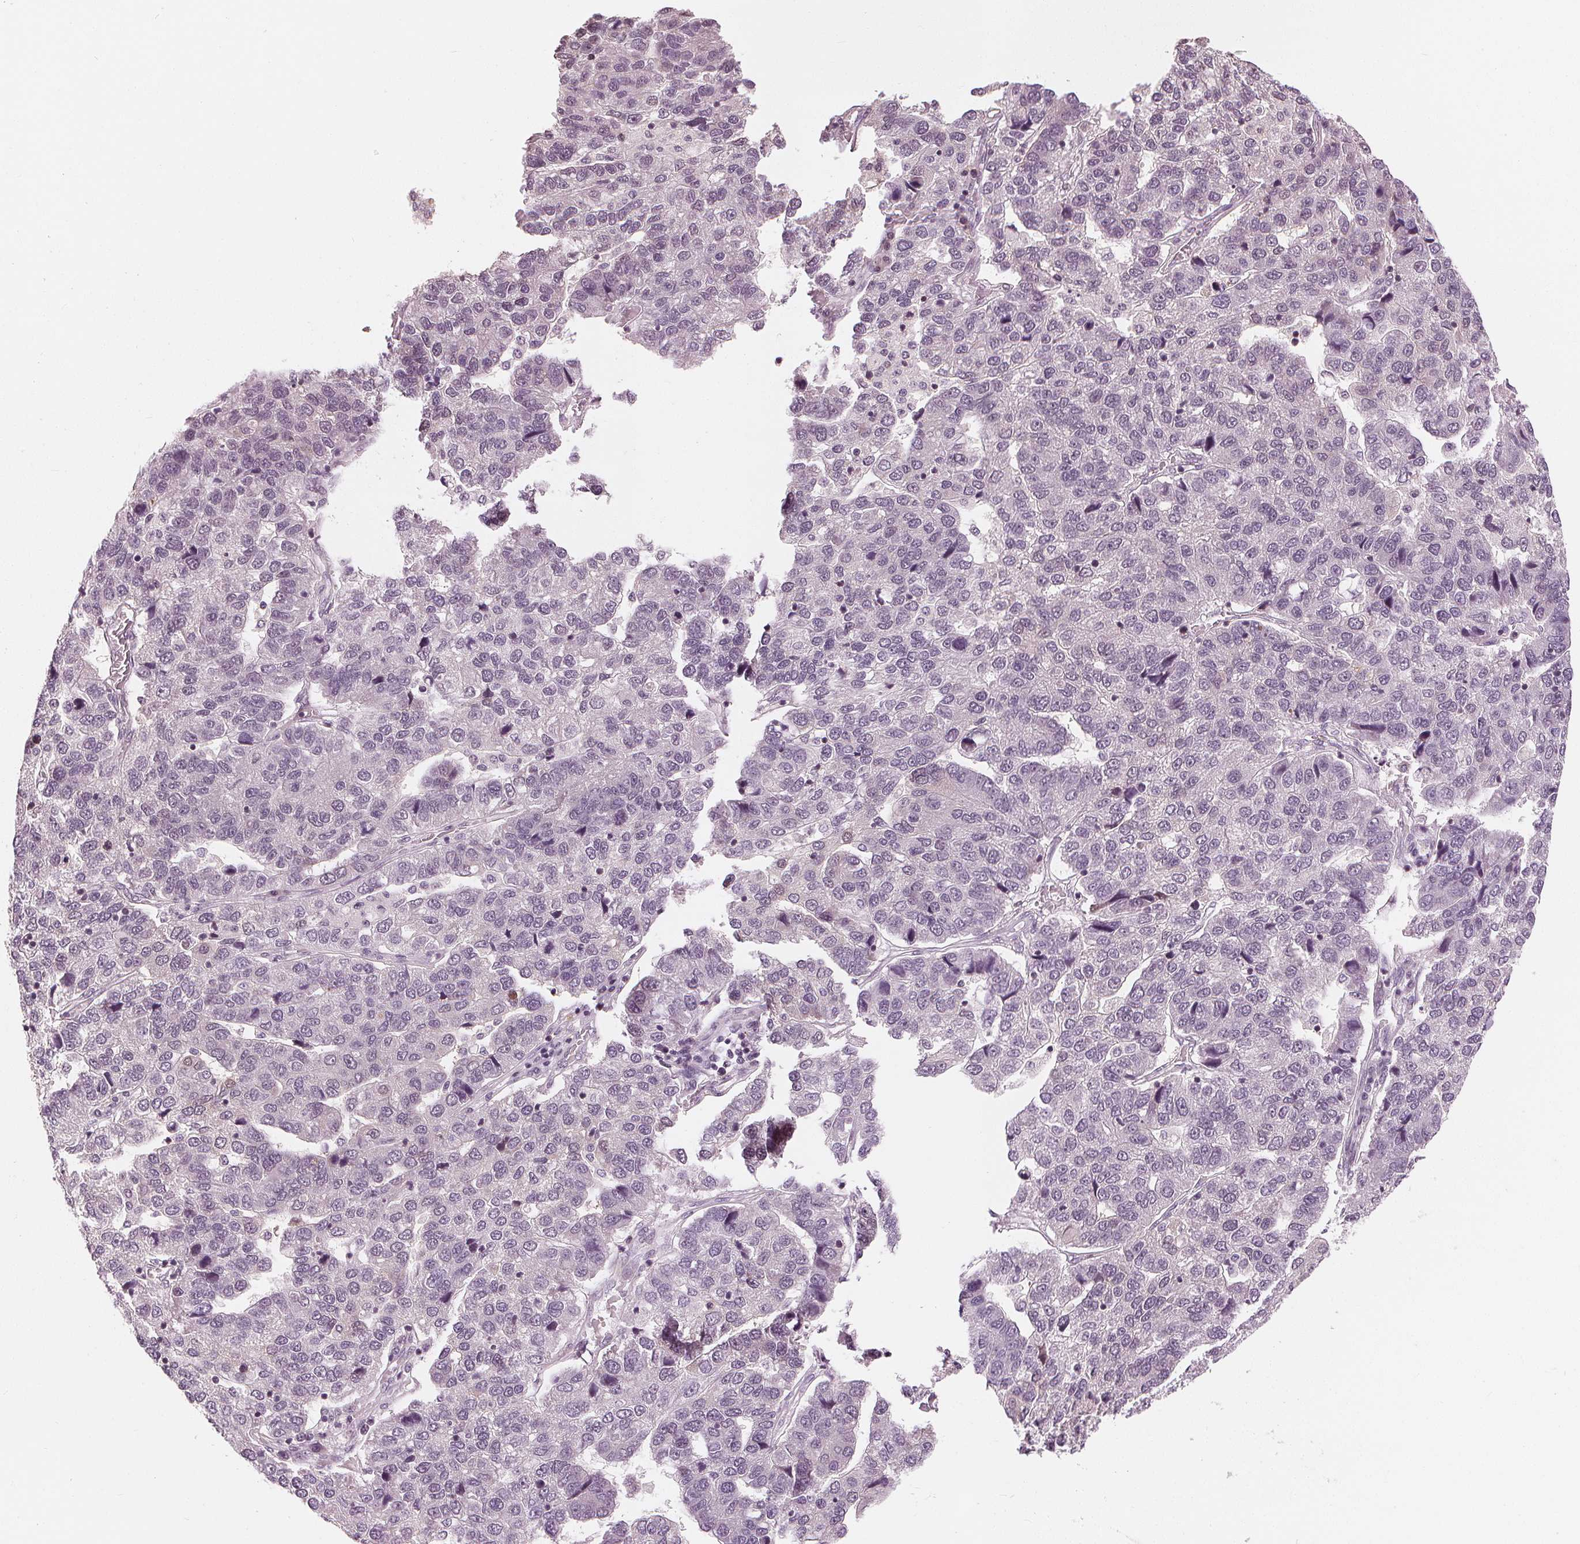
{"staining": {"intensity": "negative", "quantity": "none", "location": "none"}, "tissue": "pancreatic cancer", "cell_type": "Tumor cells", "image_type": "cancer", "snomed": [{"axis": "morphology", "description": "Adenocarcinoma, NOS"}, {"axis": "topography", "description": "Pancreas"}], "caption": "Image shows no protein staining in tumor cells of pancreatic adenocarcinoma tissue.", "gene": "SLC34A1", "patient": {"sex": "female", "age": 61}}